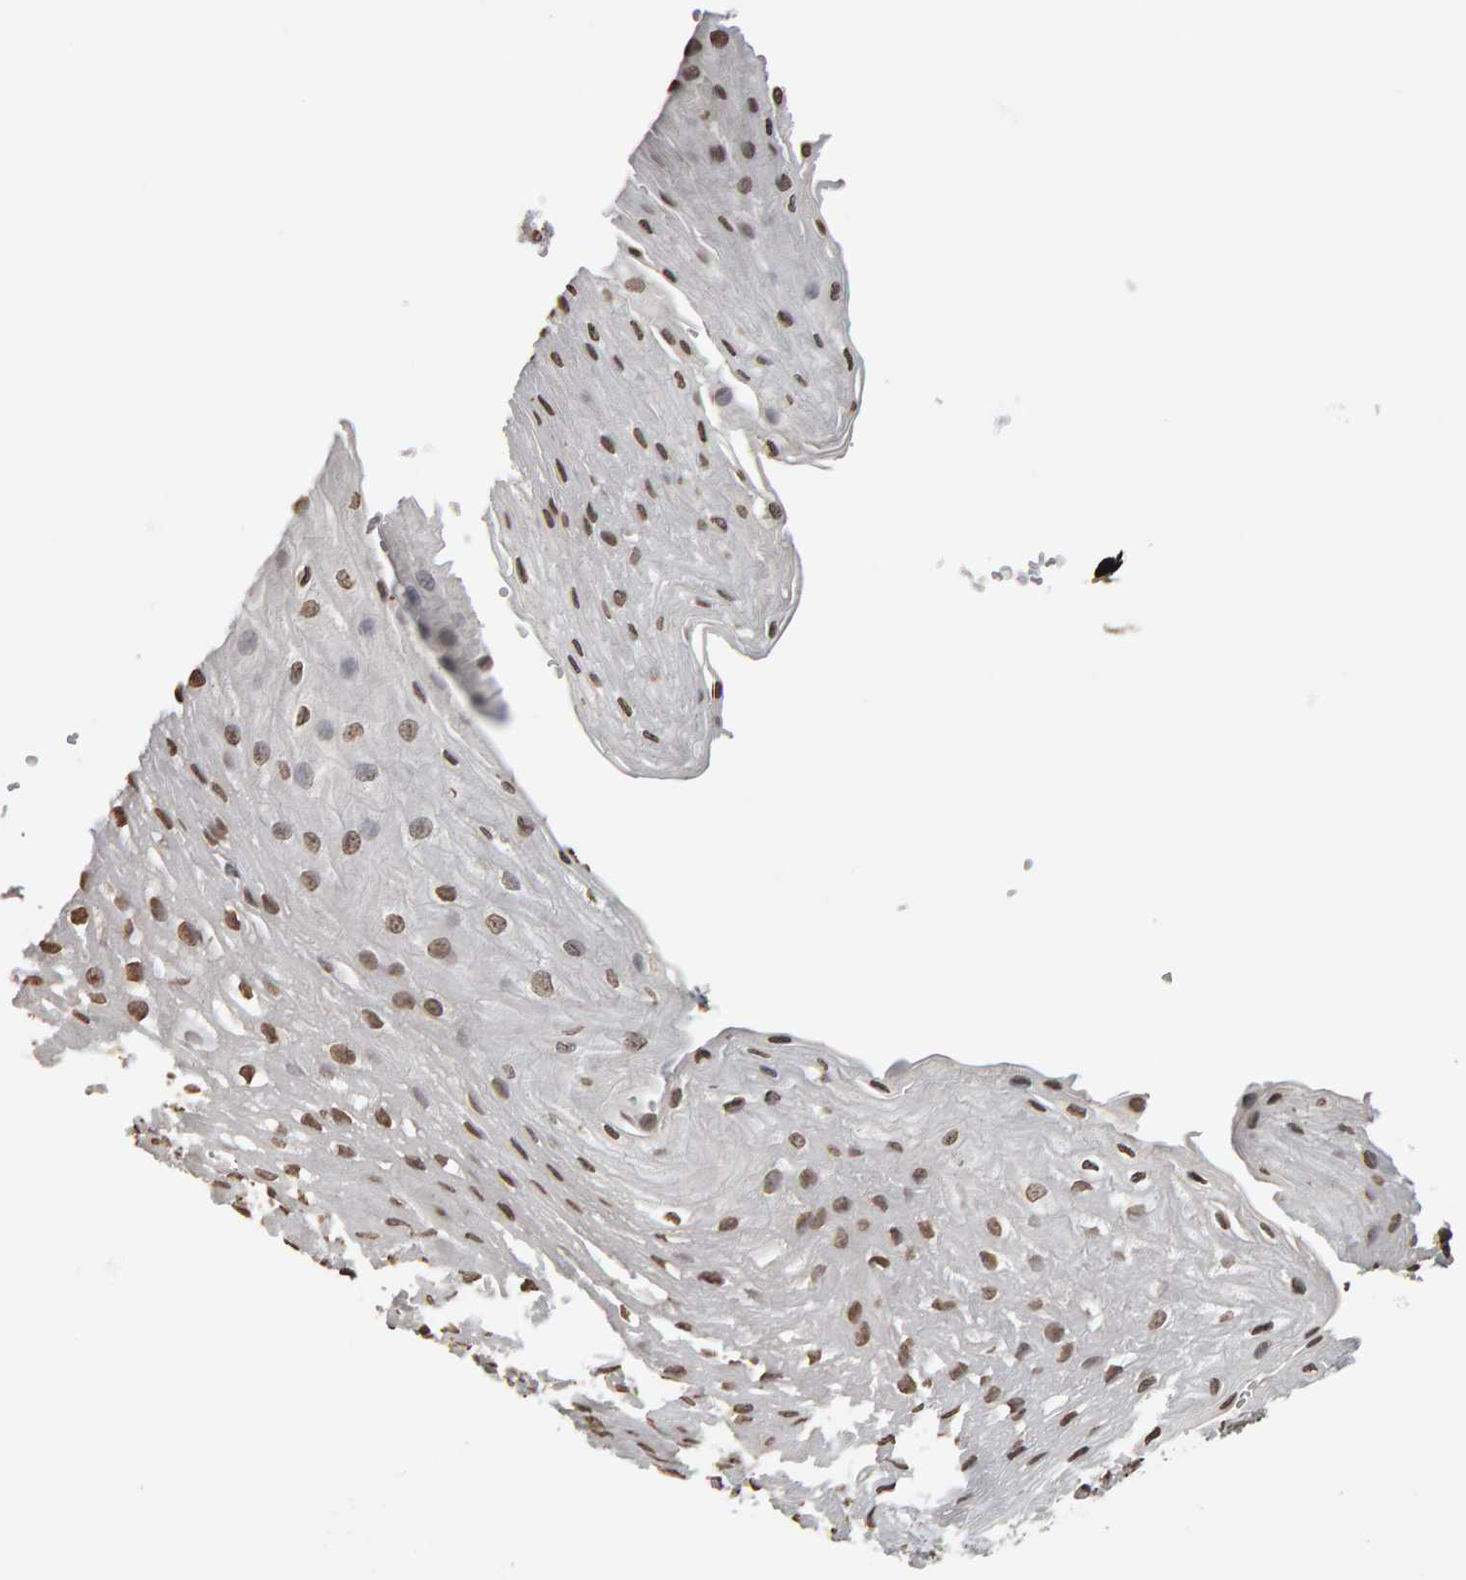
{"staining": {"intensity": "moderate", "quantity": "25%-75%", "location": "nuclear"}, "tissue": "esophagus", "cell_type": "Squamous epithelial cells", "image_type": "normal", "snomed": [{"axis": "morphology", "description": "Normal tissue, NOS"}, {"axis": "topography", "description": "Esophagus"}], "caption": "Immunohistochemical staining of unremarkable esophagus displays medium levels of moderate nuclear staining in approximately 25%-75% of squamous epithelial cells. Ihc stains the protein in brown and the nuclei are stained blue.", "gene": "AFF4", "patient": {"sex": "female", "age": 66}}